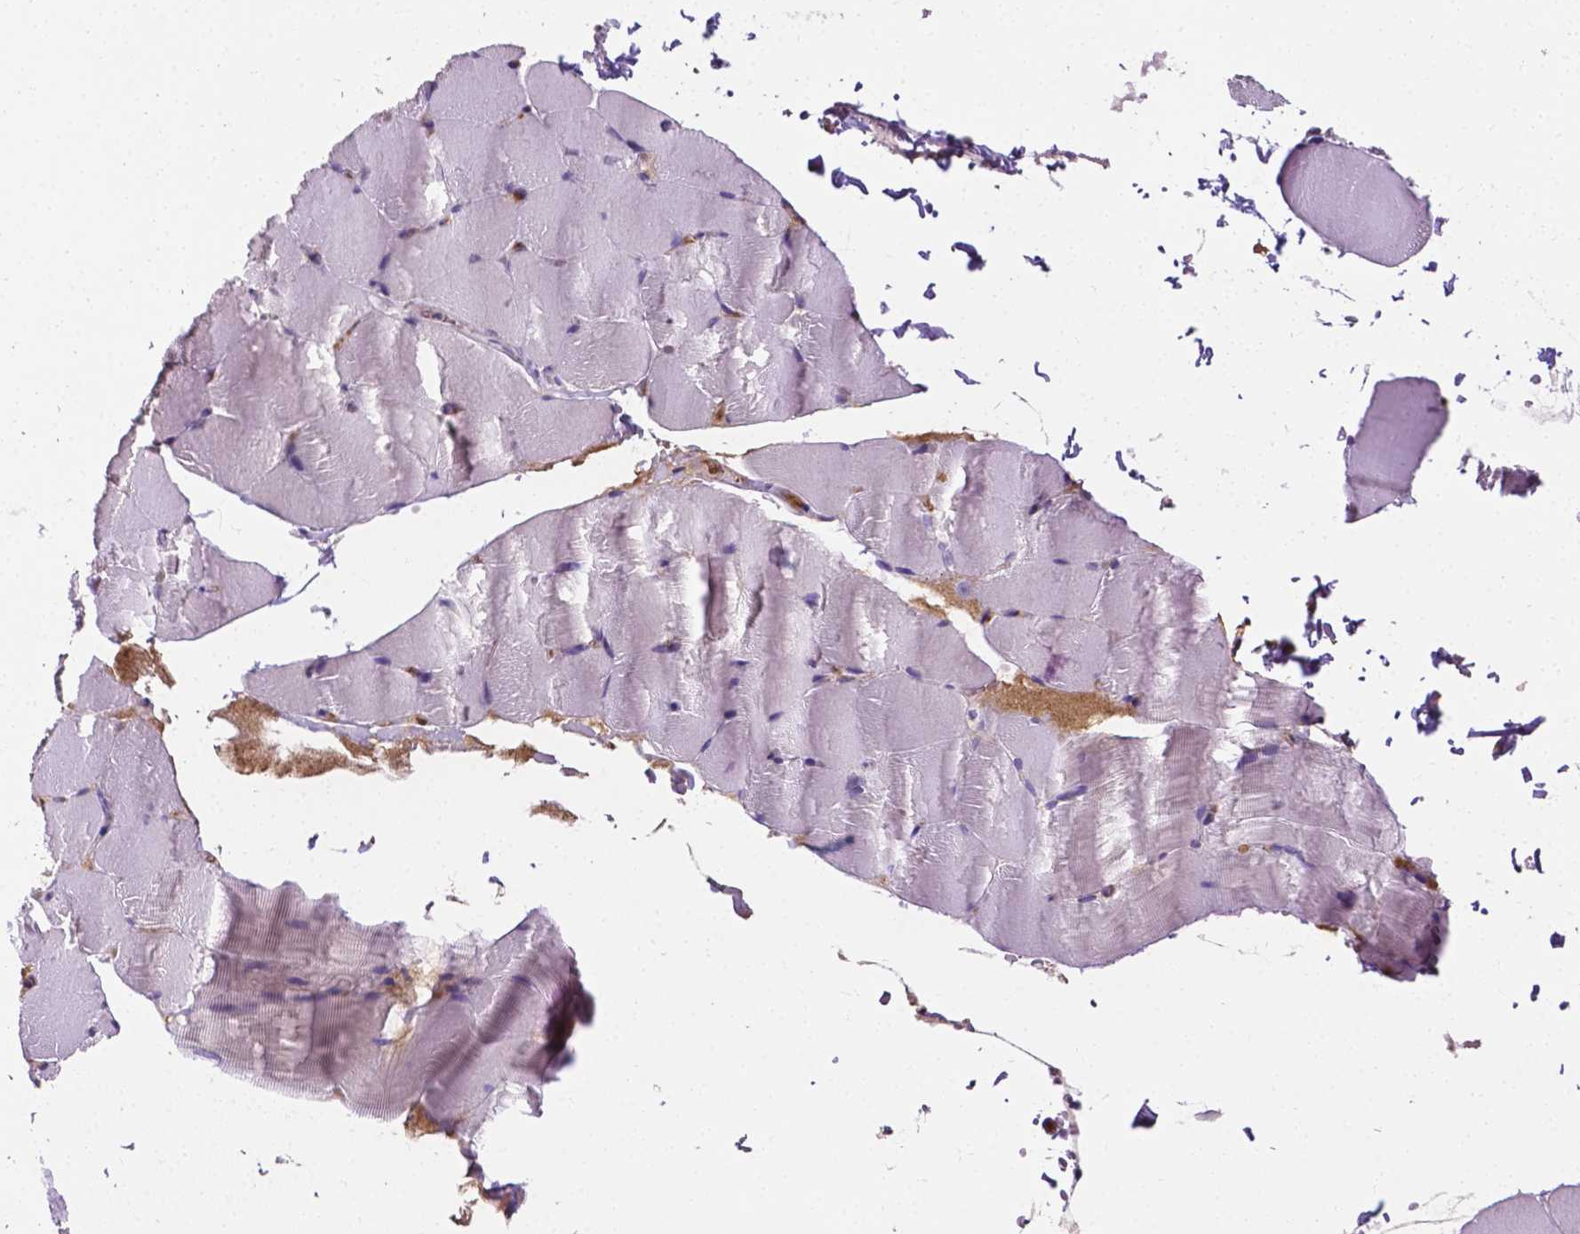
{"staining": {"intensity": "negative", "quantity": "none", "location": "none"}, "tissue": "skeletal muscle", "cell_type": "Myocytes", "image_type": "normal", "snomed": [{"axis": "morphology", "description": "Normal tissue, NOS"}, {"axis": "topography", "description": "Skeletal muscle"}], "caption": "High power microscopy image of an immunohistochemistry image of normal skeletal muscle, revealing no significant expression in myocytes.", "gene": "APOE", "patient": {"sex": "female", "age": 37}}